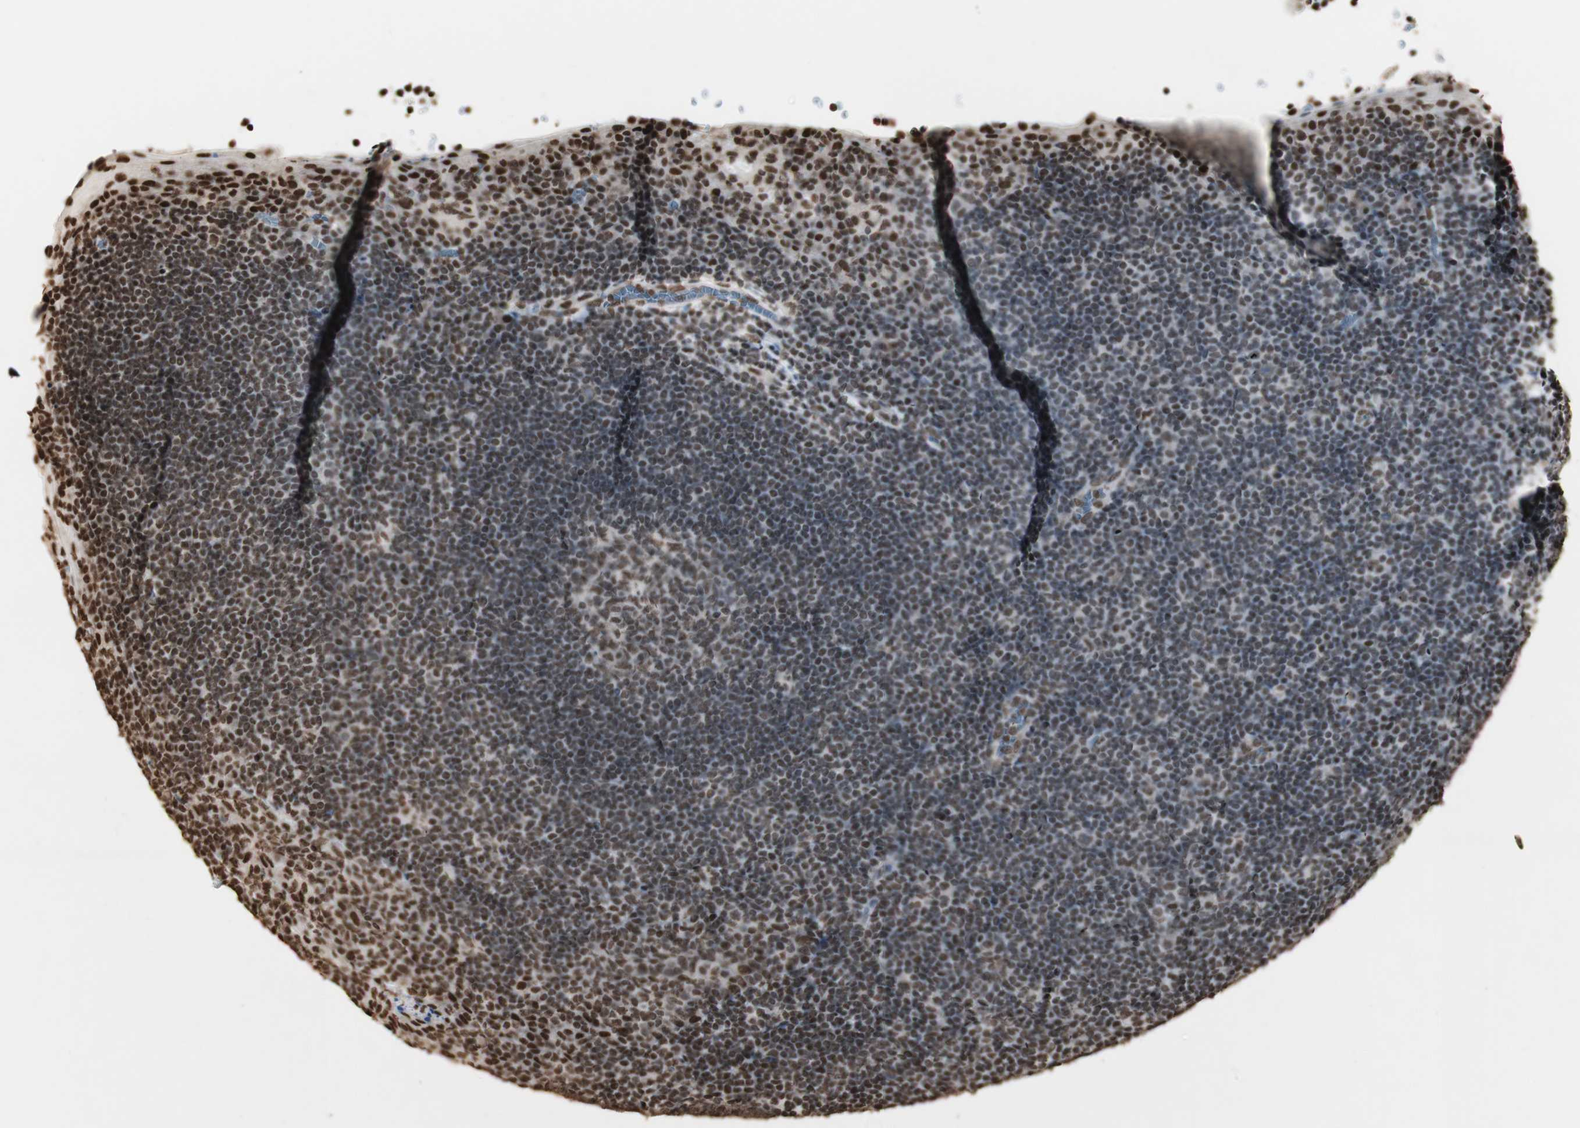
{"staining": {"intensity": "moderate", "quantity": ">75%", "location": "nuclear"}, "tissue": "tonsil", "cell_type": "Germinal center cells", "image_type": "normal", "snomed": [{"axis": "morphology", "description": "Normal tissue, NOS"}, {"axis": "topography", "description": "Tonsil"}], "caption": "The photomicrograph shows immunohistochemical staining of normal tonsil. There is moderate nuclear positivity is identified in about >75% of germinal center cells. (IHC, brightfield microscopy, high magnification).", "gene": "HNRNPA2B1", "patient": {"sex": "male", "age": 37}}